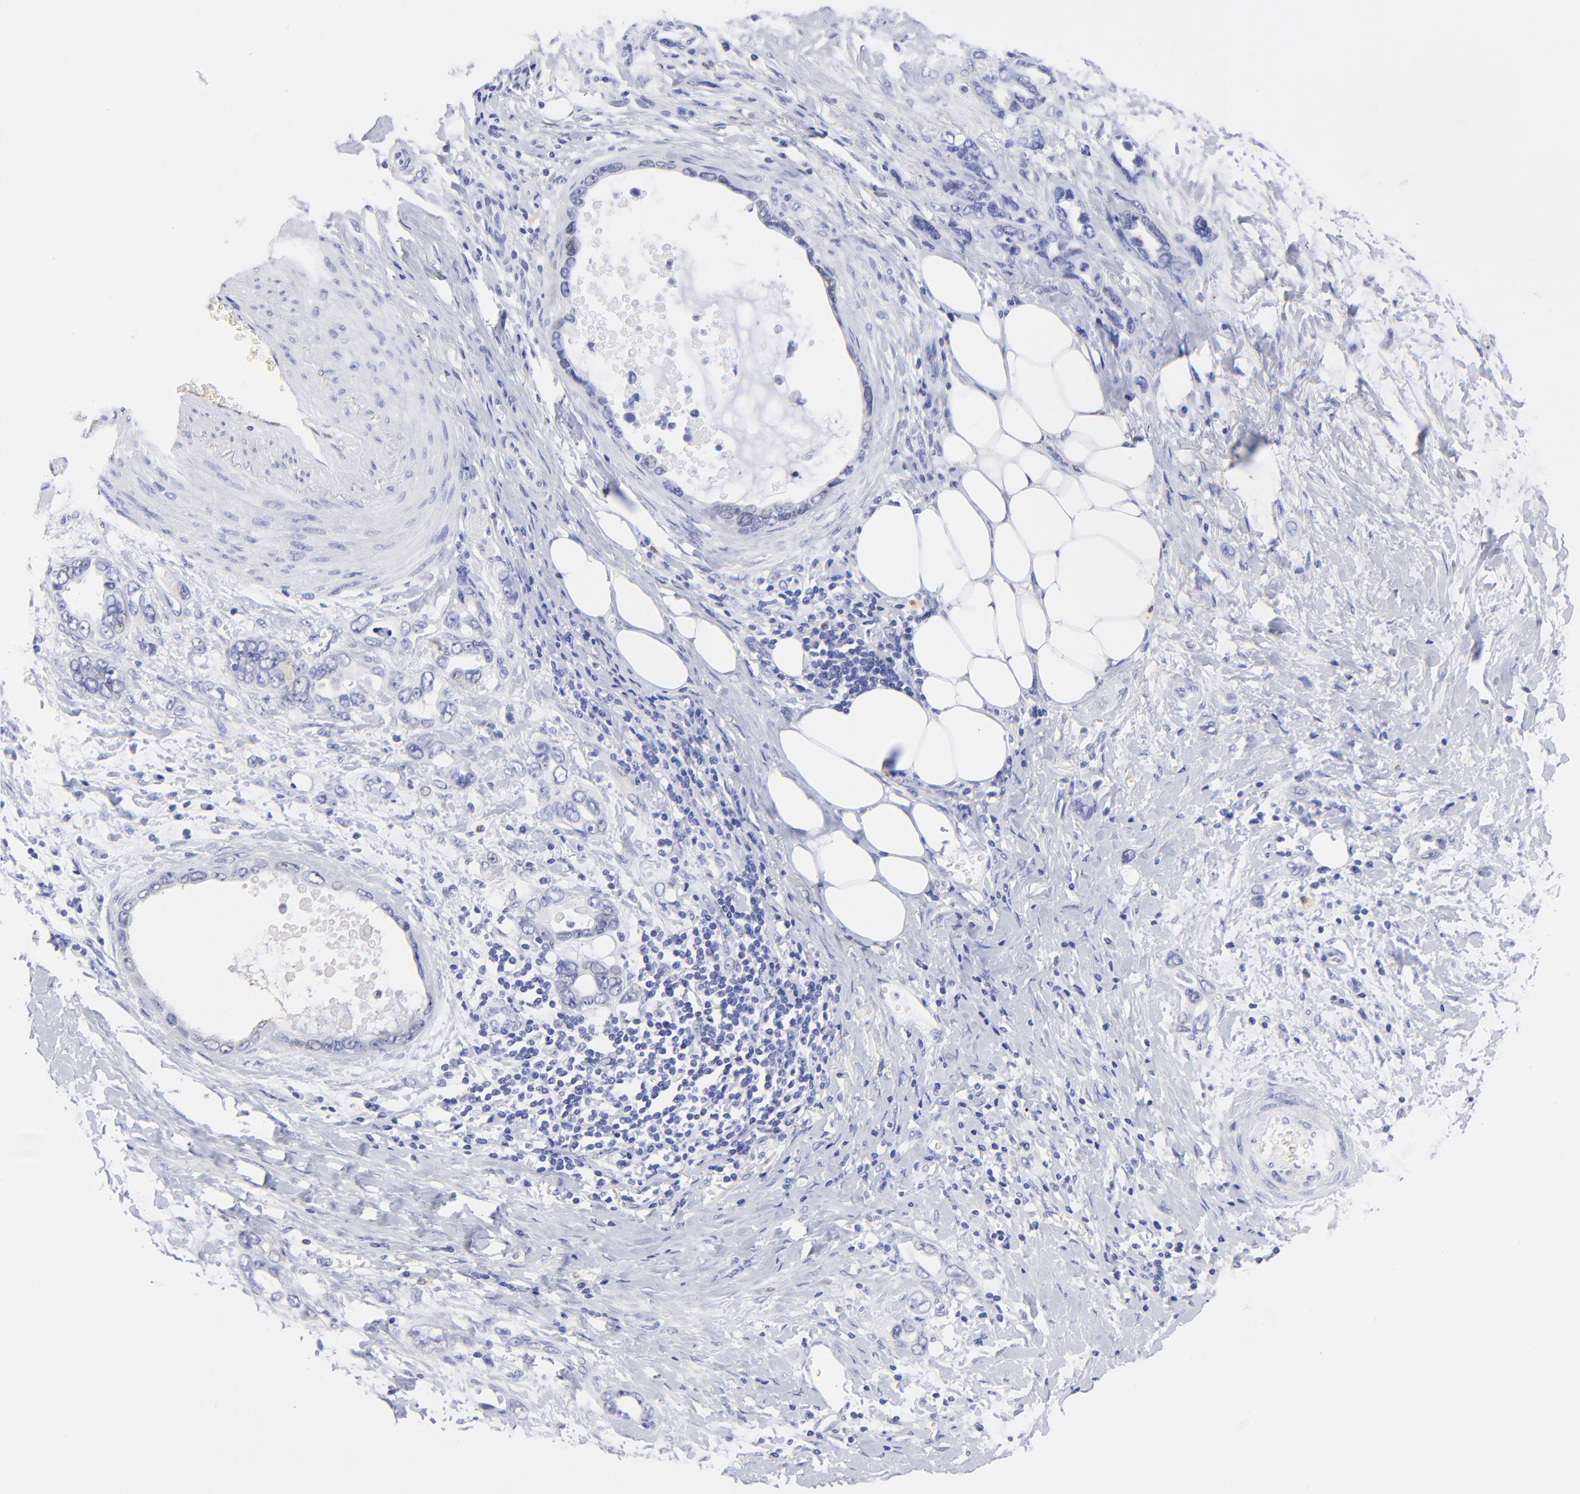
{"staining": {"intensity": "negative", "quantity": "none", "location": "none"}, "tissue": "stomach cancer", "cell_type": "Tumor cells", "image_type": "cancer", "snomed": [{"axis": "morphology", "description": "Adenocarcinoma, NOS"}, {"axis": "topography", "description": "Stomach"}], "caption": "IHC image of neoplastic tissue: human stomach cancer stained with DAB (3,3'-diaminobenzidine) reveals no significant protein staining in tumor cells. The staining is performed using DAB (3,3'-diaminobenzidine) brown chromogen with nuclei counter-stained in using hematoxylin.", "gene": "ALDH1A1", "patient": {"sex": "male", "age": 78}}